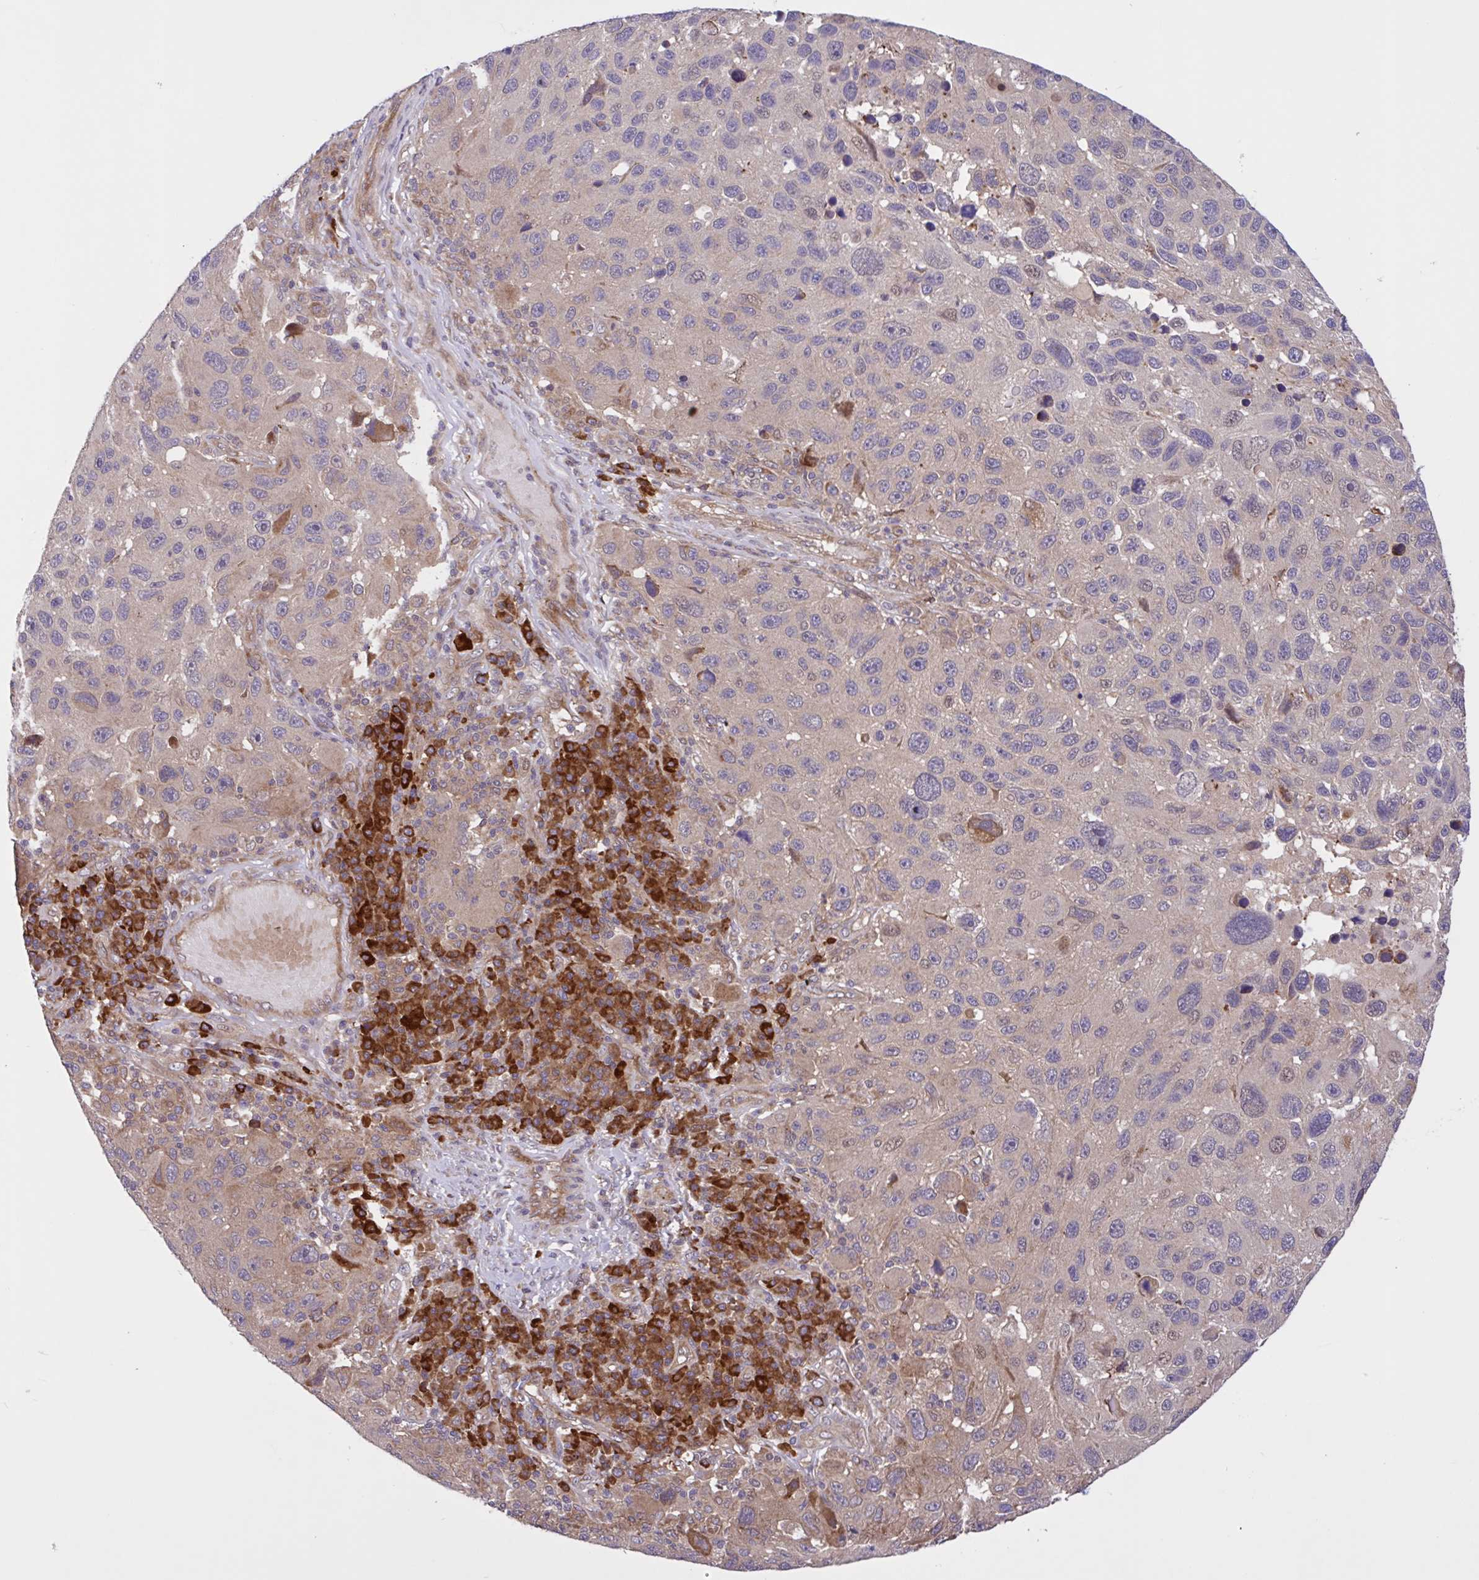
{"staining": {"intensity": "weak", "quantity": "<25%", "location": "cytoplasmic/membranous"}, "tissue": "melanoma", "cell_type": "Tumor cells", "image_type": "cancer", "snomed": [{"axis": "morphology", "description": "Malignant melanoma, NOS"}, {"axis": "topography", "description": "Skin"}], "caption": "Malignant melanoma stained for a protein using immunohistochemistry reveals no expression tumor cells.", "gene": "INTS10", "patient": {"sex": "male", "age": 53}}